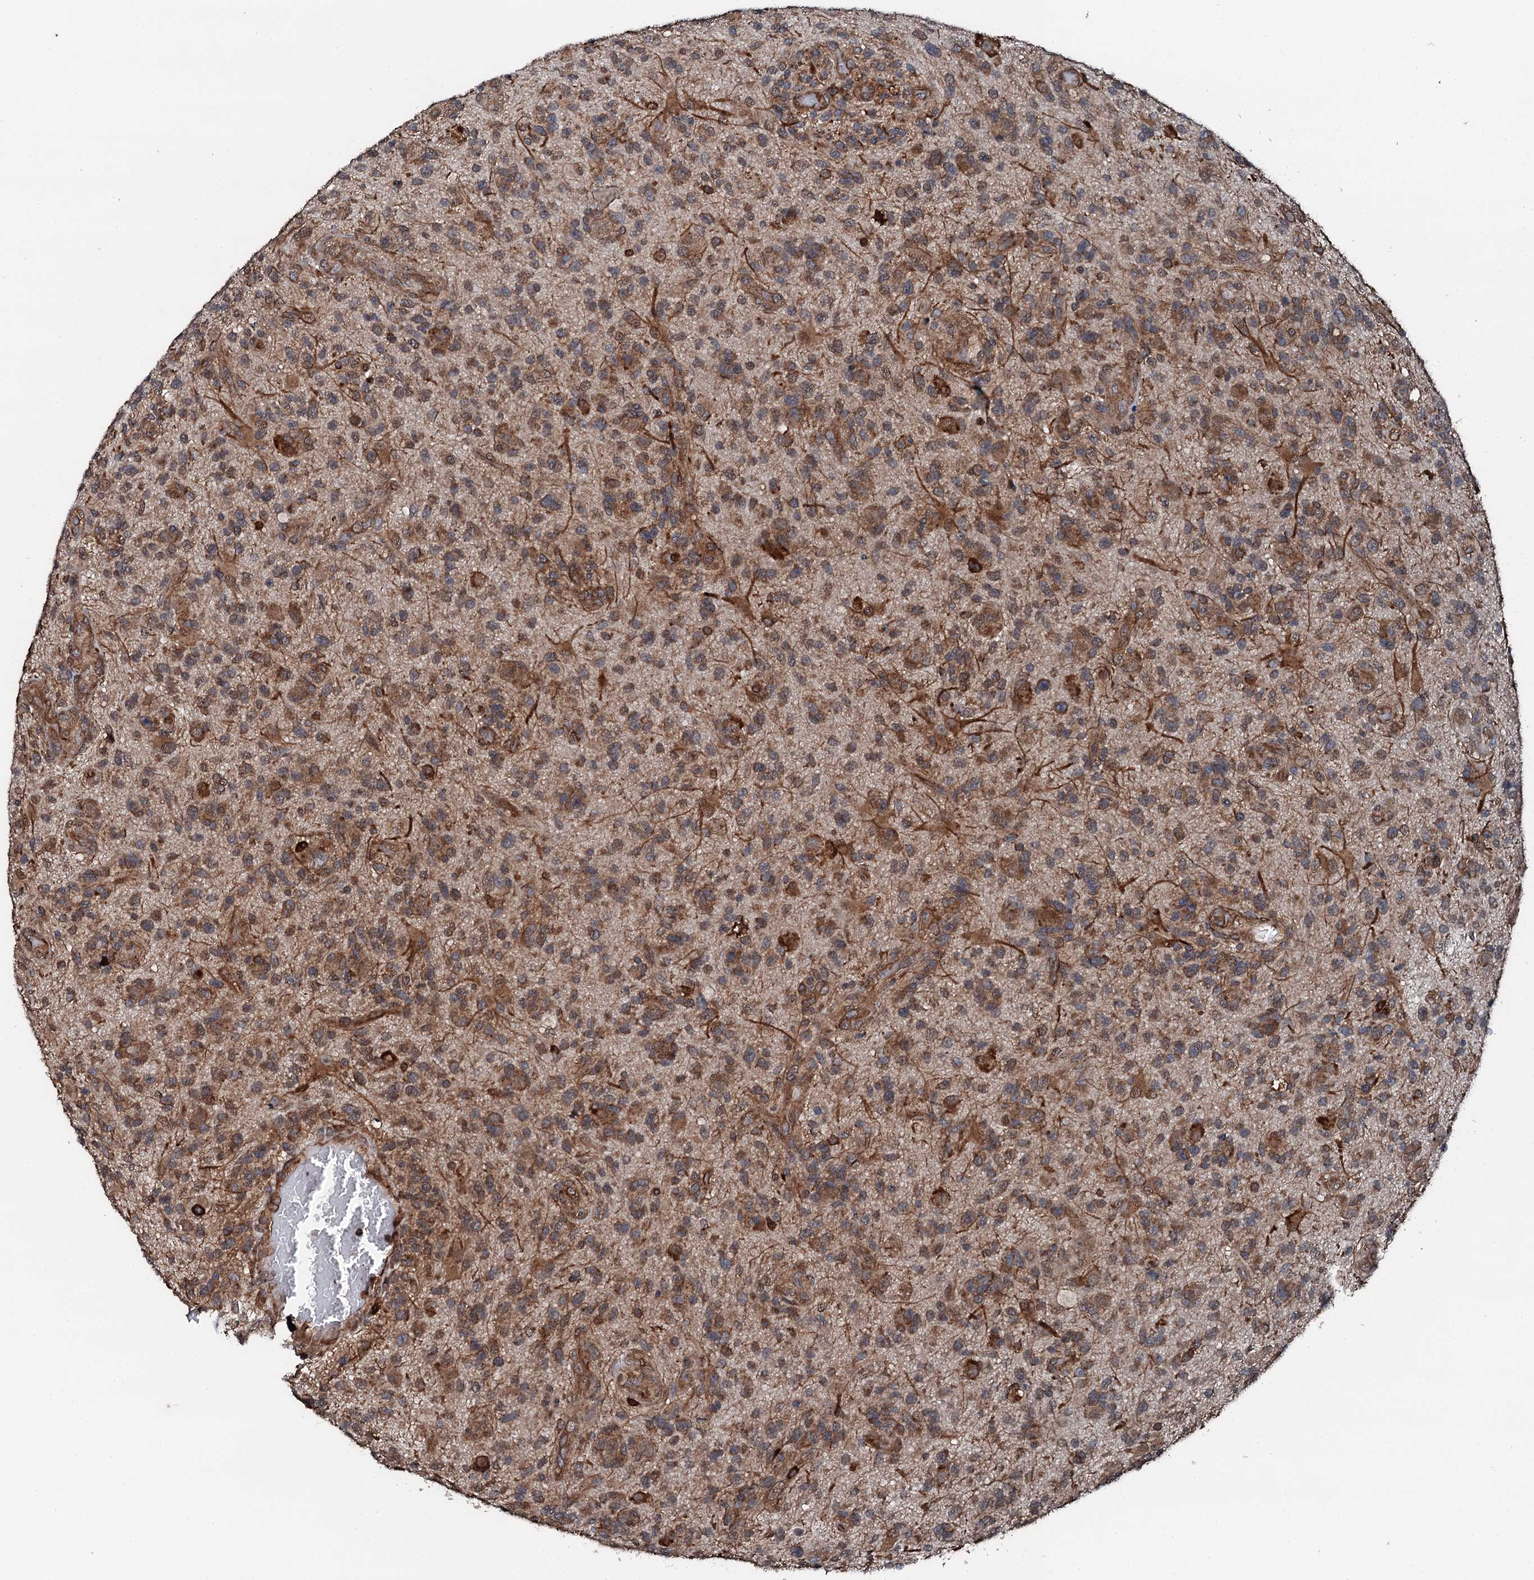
{"staining": {"intensity": "moderate", "quantity": "25%-75%", "location": "cytoplasmic/membranous"}, "tissue": "glioma", "cell_type": "Tumor cells", "image_type": "cancer", "snomed": [{"axis": "morphology", "description": "Glioma, malignant, High grade"}, {"axis": "topography", "description": "Brain"}], "caption": "Glioma stained with immunohistochemistry exhibits moderate cytoplasmic/membranous positivity in approximately 25%-75% of tumor cells.", "gene": "EDC4", "patient": {"sex": "male", "age": 47}}